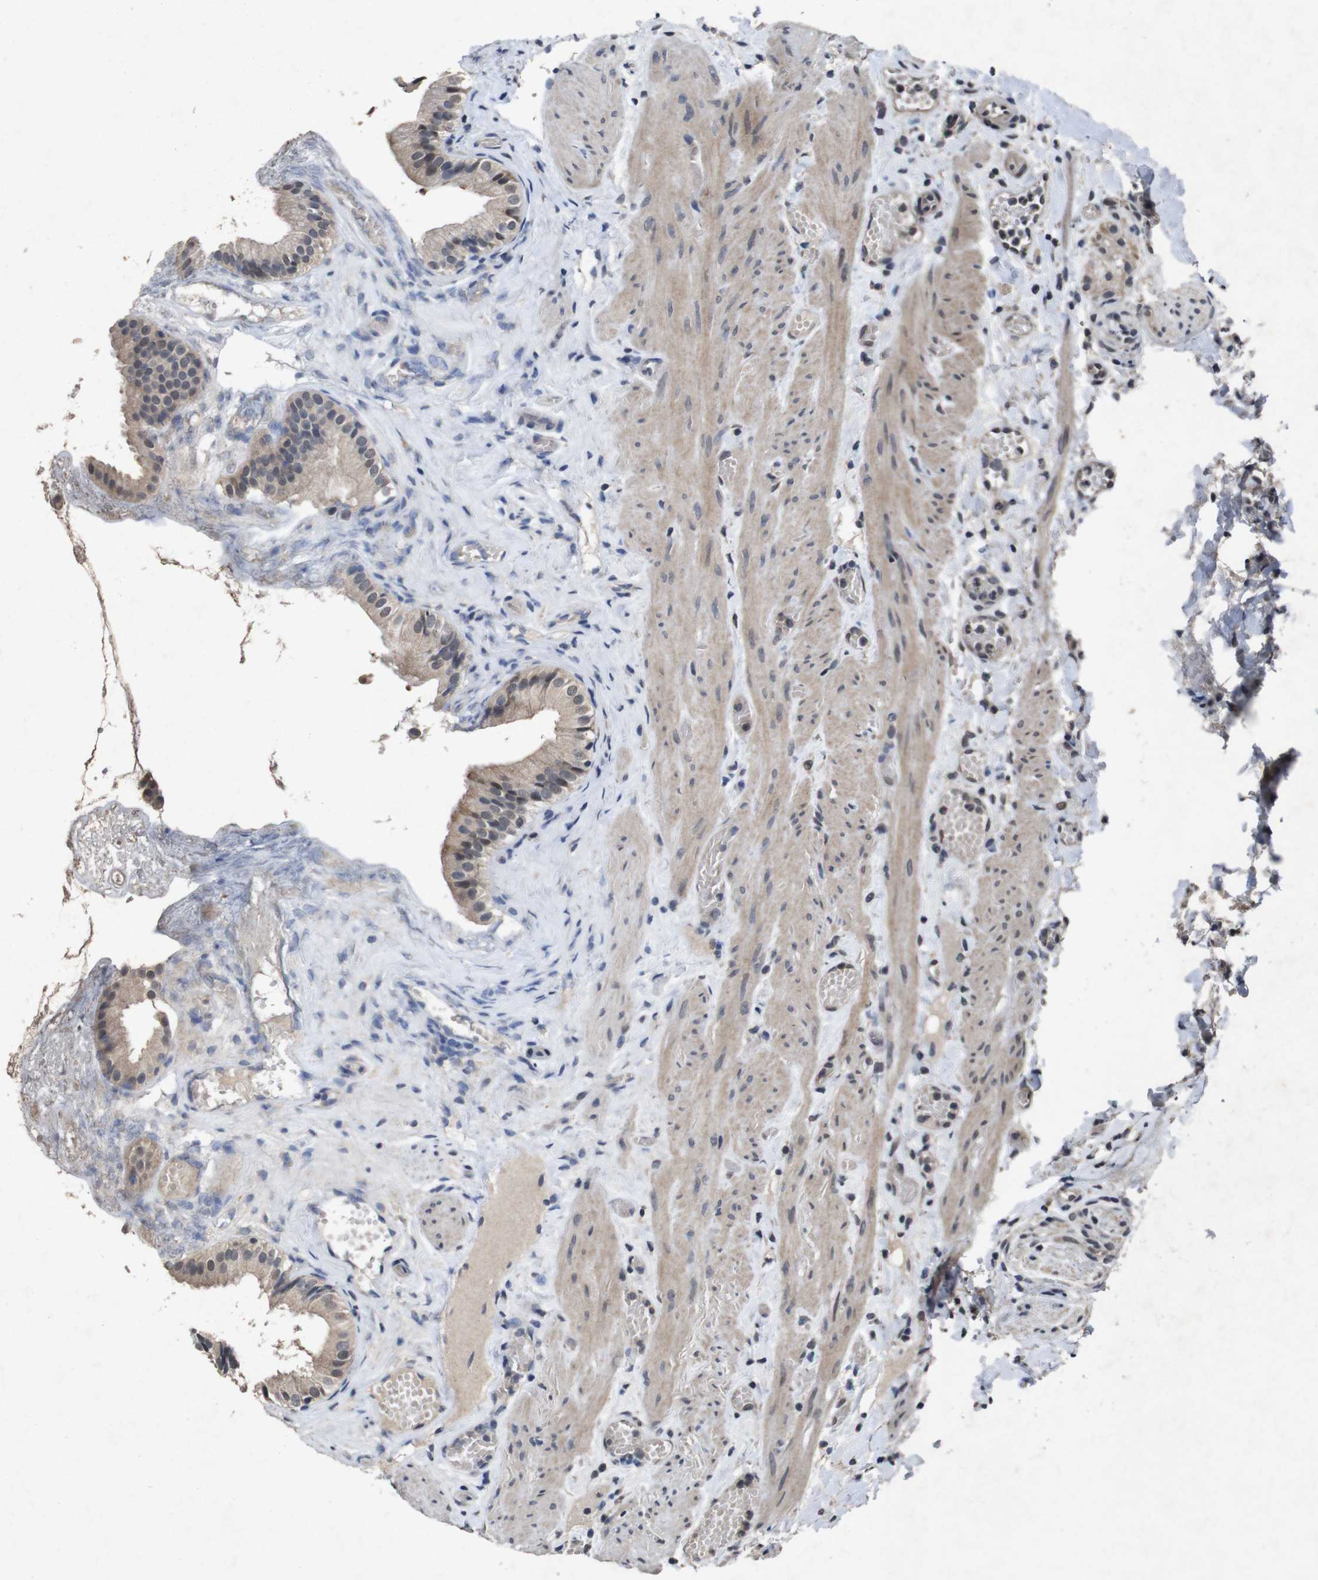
{"staining": {"intensity": "moderate", "quantity": ">75%", "location": "cytoplasmic/membranous"}, "tissue": "gallbladder", "cell_type": "Glandular cells", "image_type": "normal", "snomed": [{"axis": "morphology", "description": "Normal tissue, NOS"}, {"axis": "topography", "description": "Gallbladder"}], "caption": "About >75% of glandular cells in unremarkable gallbladder display moderate cytoplasmic/membranous protein expression as visualized by brown immunohistochemical staining.", "gene": "AKT3", "patient": {"sex": "female", "age": 26}}